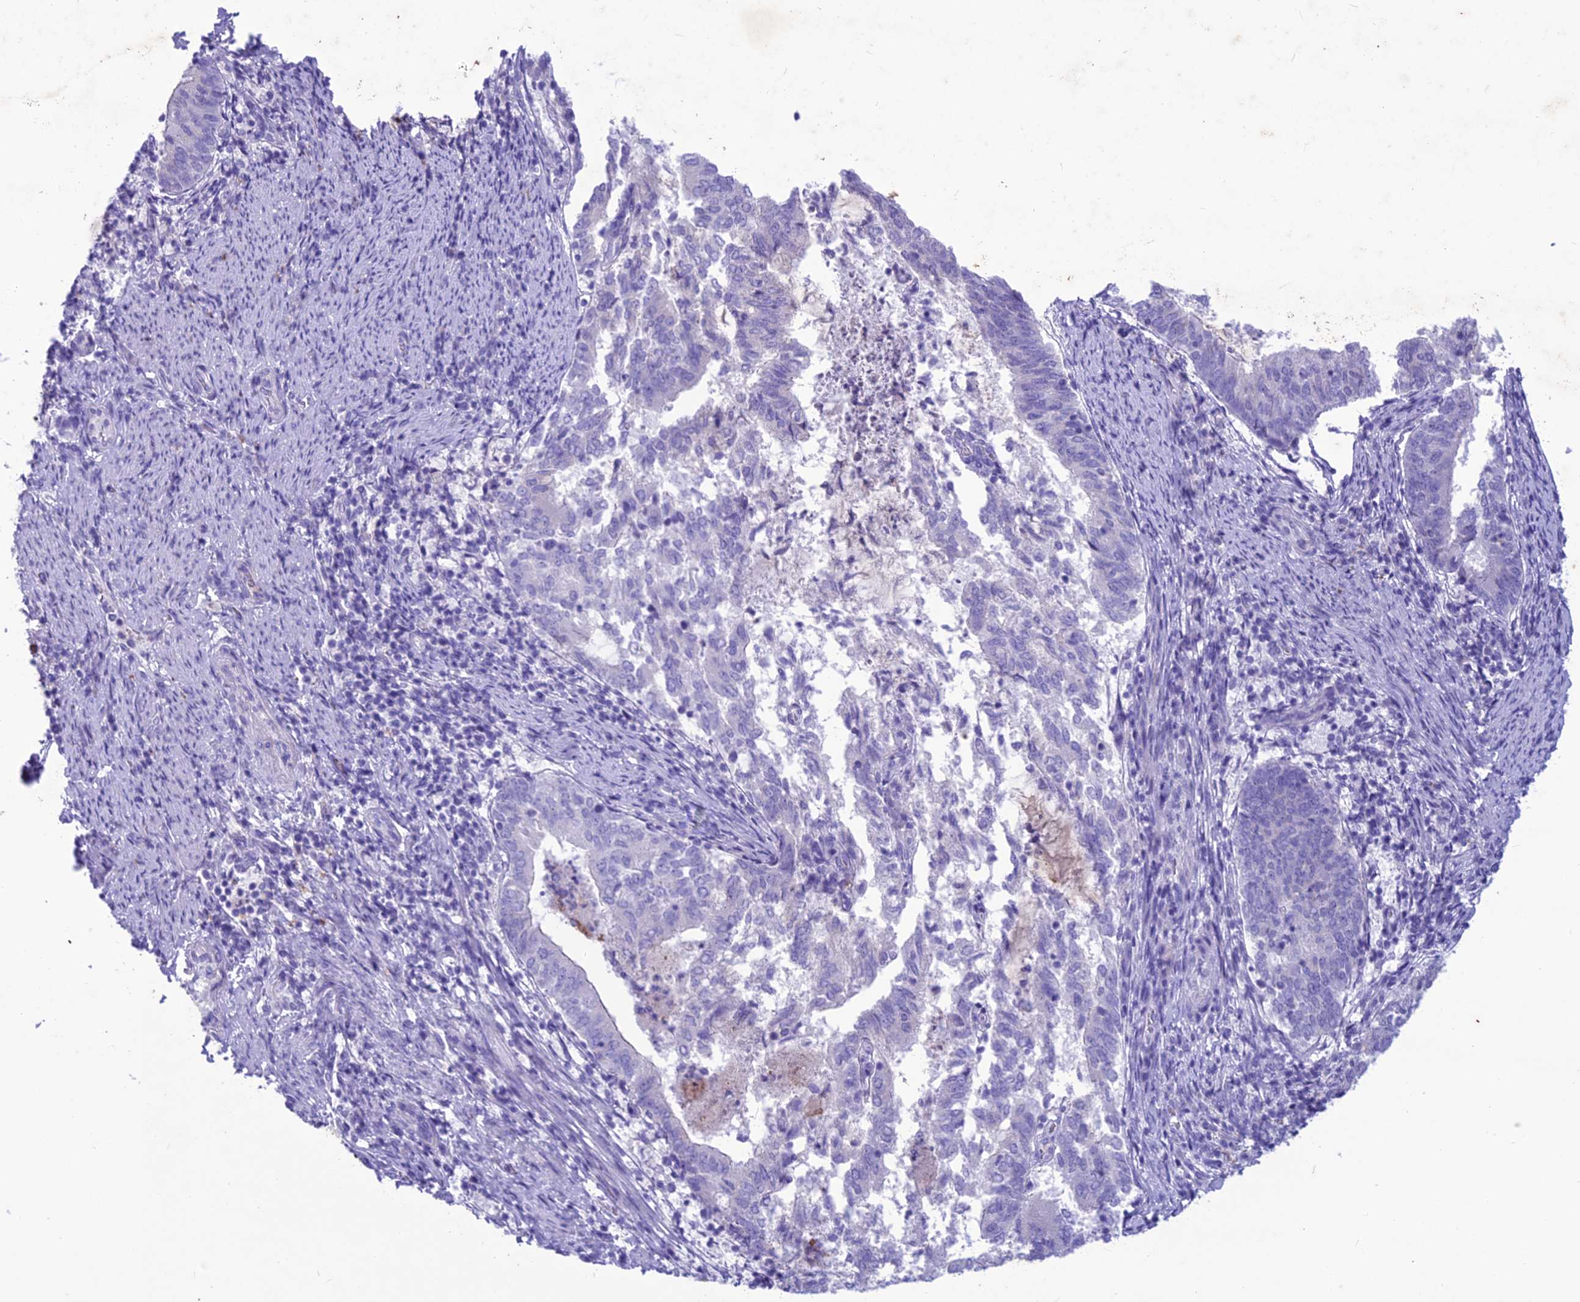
{"staining": {"intensity": "negative", "quantity": "none", "location": "none"}, "tissue": "endometrial cancer", "cell_type": "Tumor cells", "image_type": "cancer", "snomed": [{"axis": "morphology", "description": "Adenocarcinoma, NOS"}, {"axis": "topography", "description": "Endometrium"}], "caption": "DAB immunohistochemical staining of human adenocarcinoma (endometrial) exhibits no significant staining in tumor cells.", "gene": "IFT172", "patient": {"sex": "female", "age": 80}}